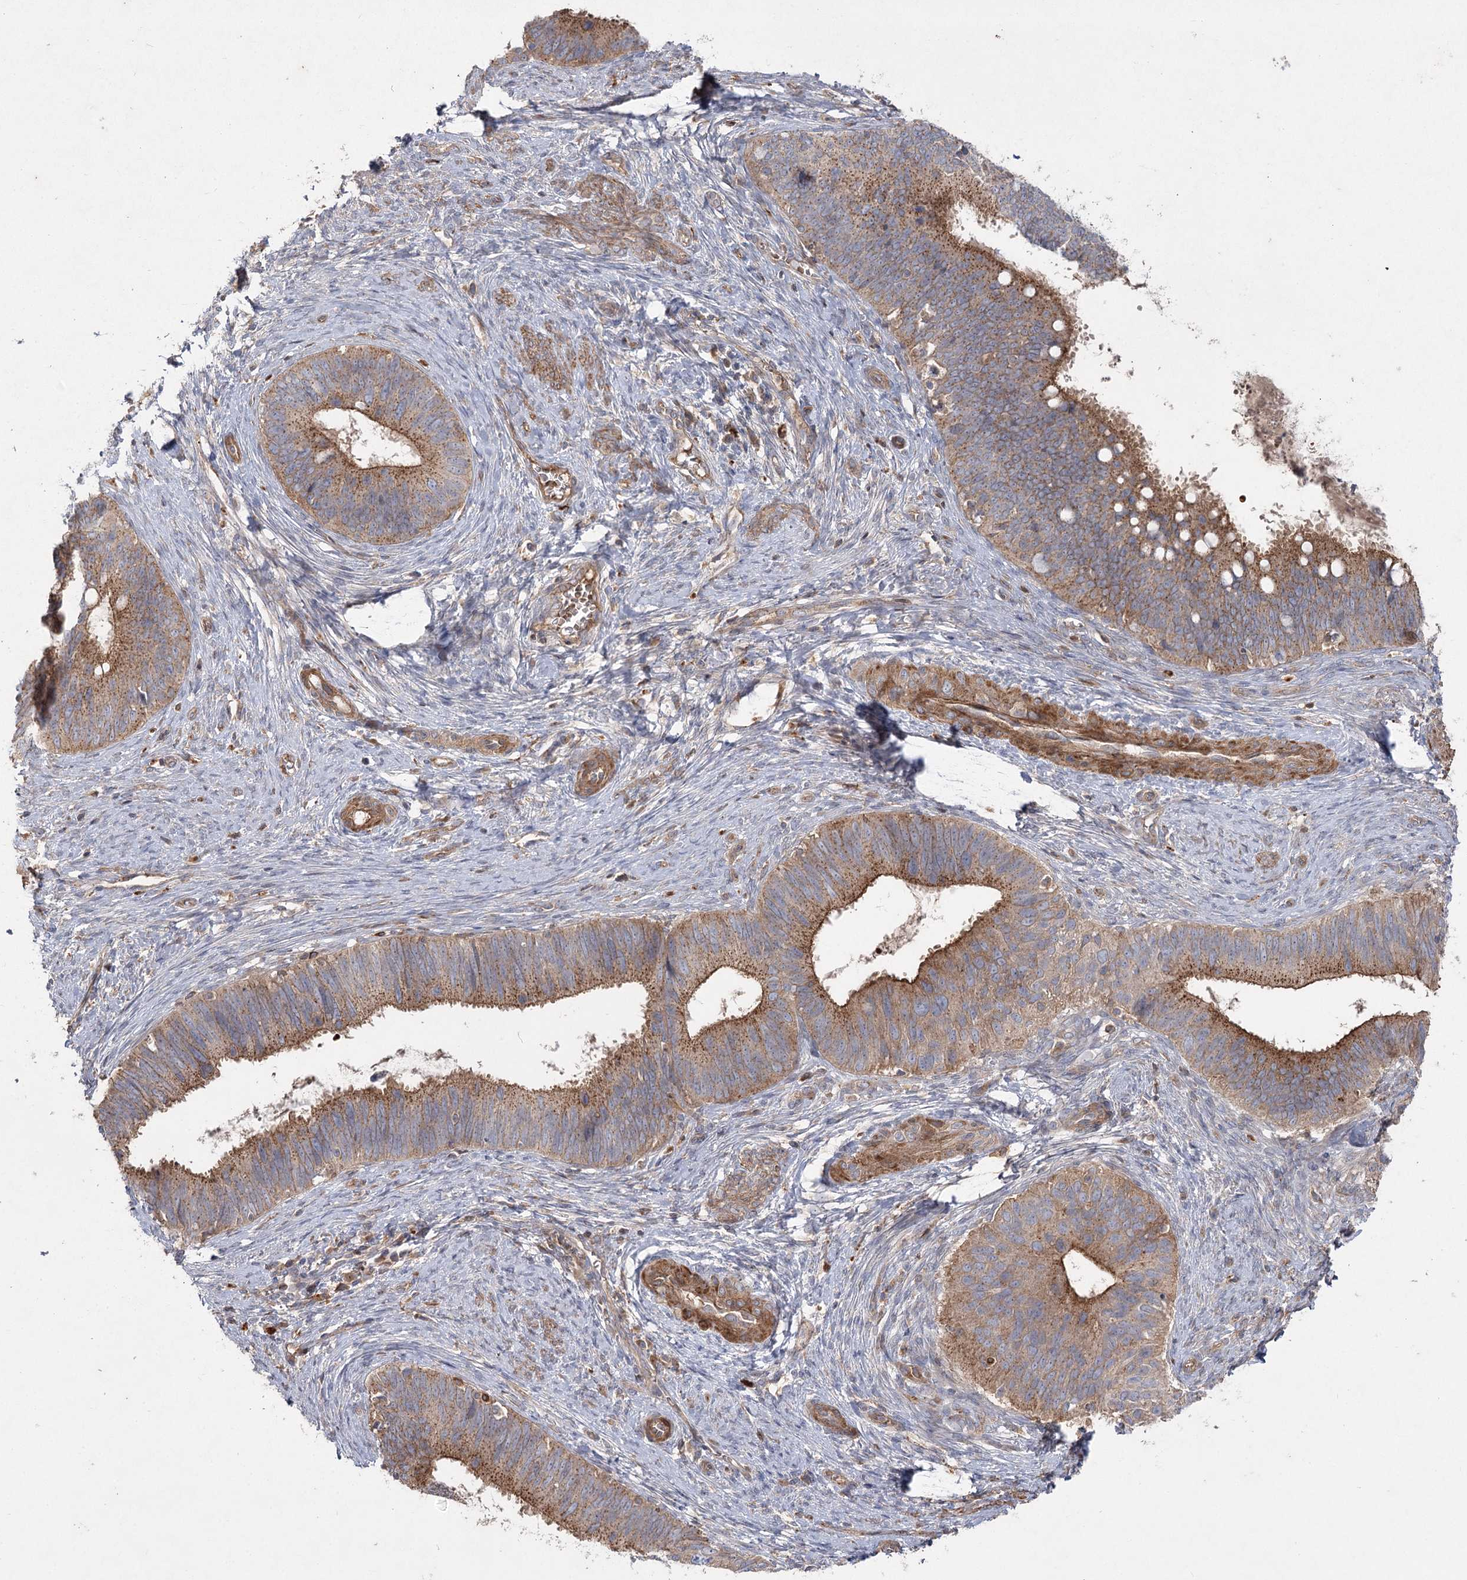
{"staining": {"intensity": "moderate", "quantity": ">75%", "location": "cytoplasmic/membranous"}, "tissue": "cervical cancer", "cell_type": "Tumor cells", "image_type": "cancer", "snomed": [{"axis": "morphology", "description": "Adenocarcinoma, NOS"}, {"axis": "topography", "description": "Cervix"}], "caption": "Immunohistochemistry (IHC) image of human cervical cancer (adenocarcinoma) stained for a protein (brown), which shows medium levels of moderate cytoplasmic/membranous expression in about >75% of tumor cells.", "gene": "KIAA0825", "patient": {"sex": "female", "age": 42}}